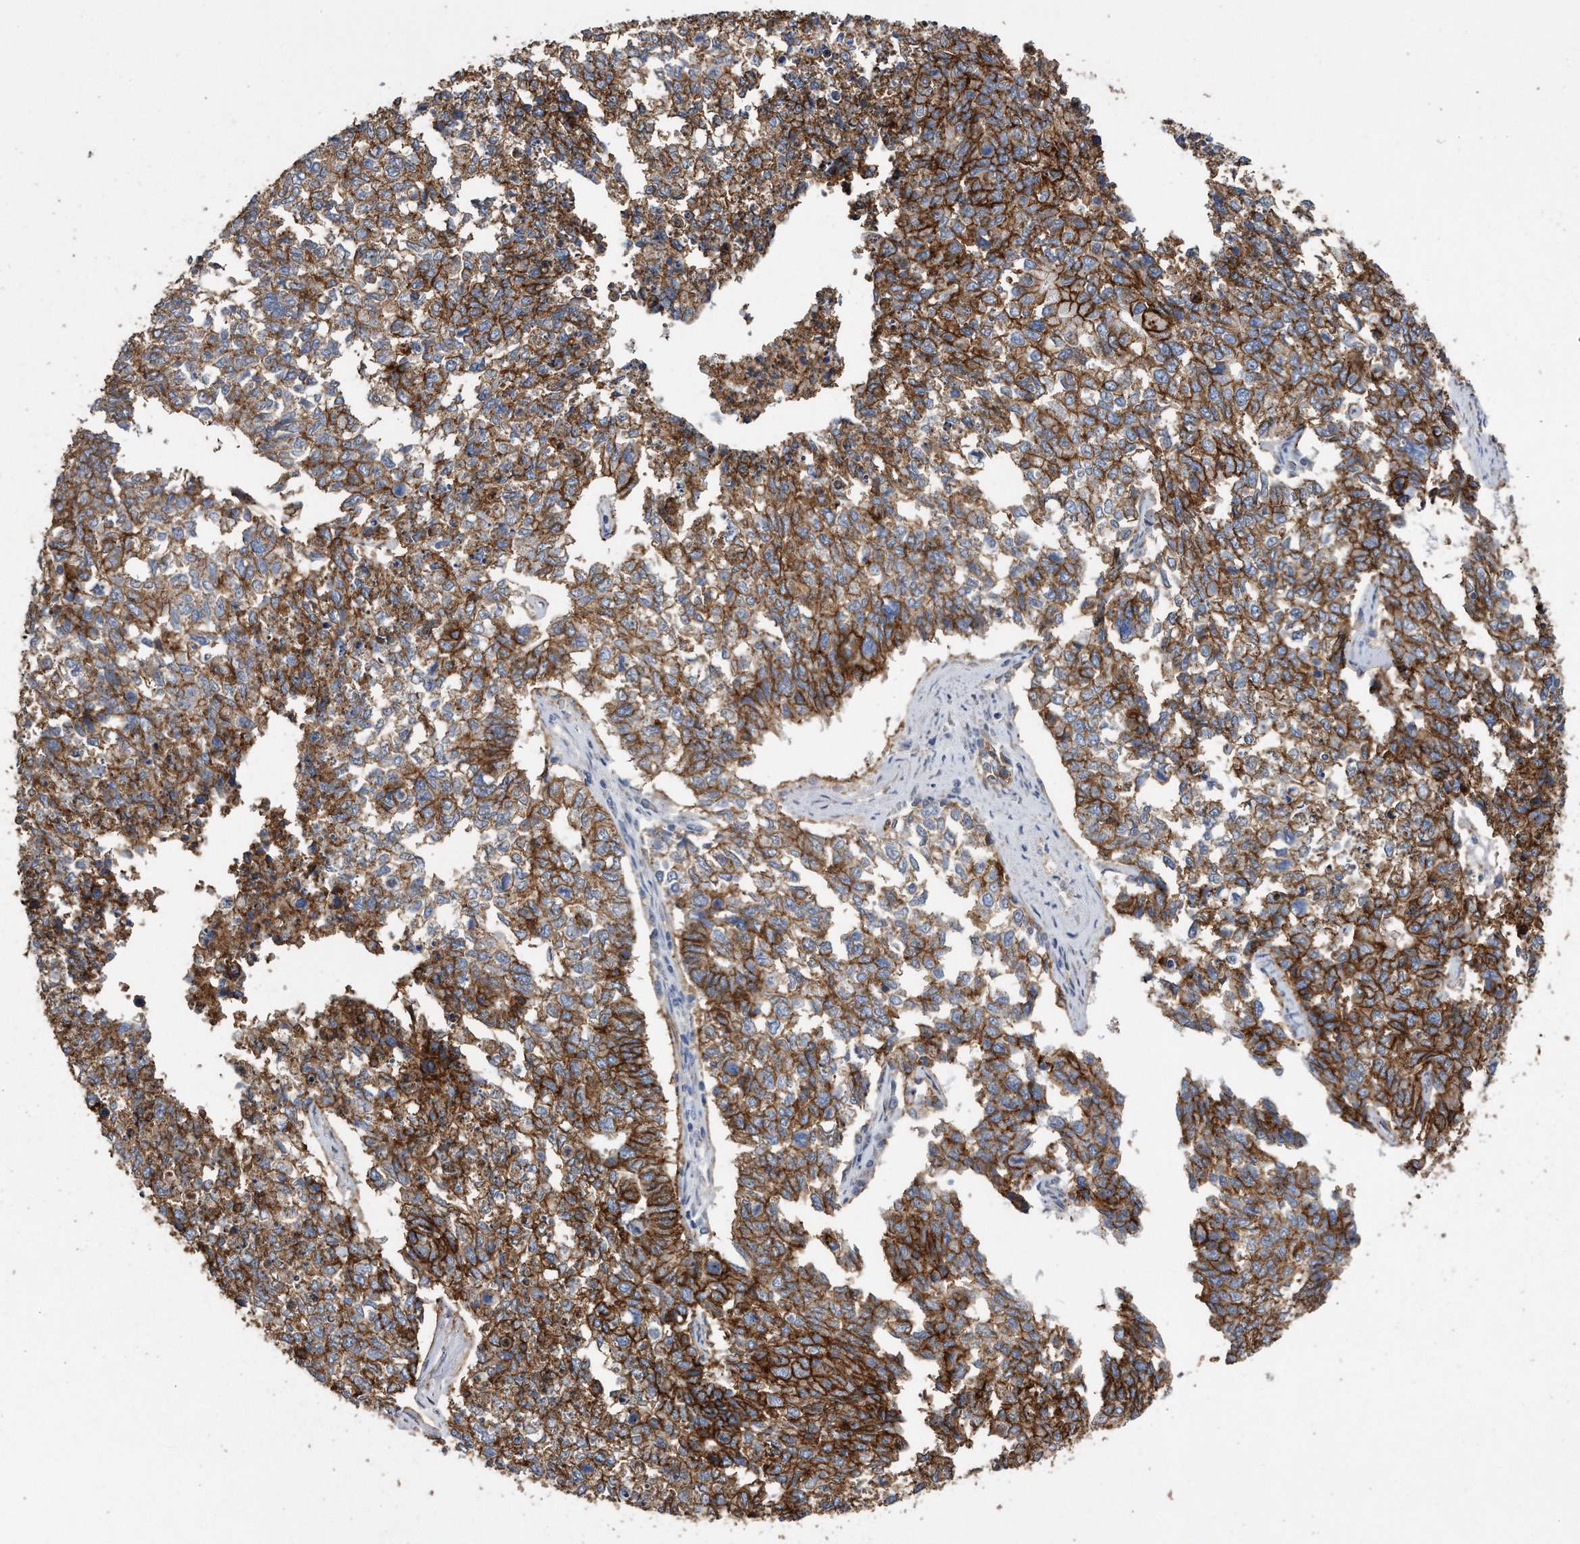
{"staining": {"intensity": "strong", "quantity": ">75%", "location": "cytoplasmic/membranous"}, "tissue": "cervical cancer", "cell_type": "Tumor cells", "image_type": "cancer", "snomed": [{"axis": "morphology", "description": "Squamous cell carcinoma, NOS"}, {"axis": "topography", "description": "Cervix"}], "caption": "IHC (DAB) staining of human squamous cell carcinoma (cervical) demonstrates strong cytoplasmic/membranous protein positivity in approximately >75% of tumor cells.", "gene": "CDCP1", "patient": {"sex": "female", "age": 63}}